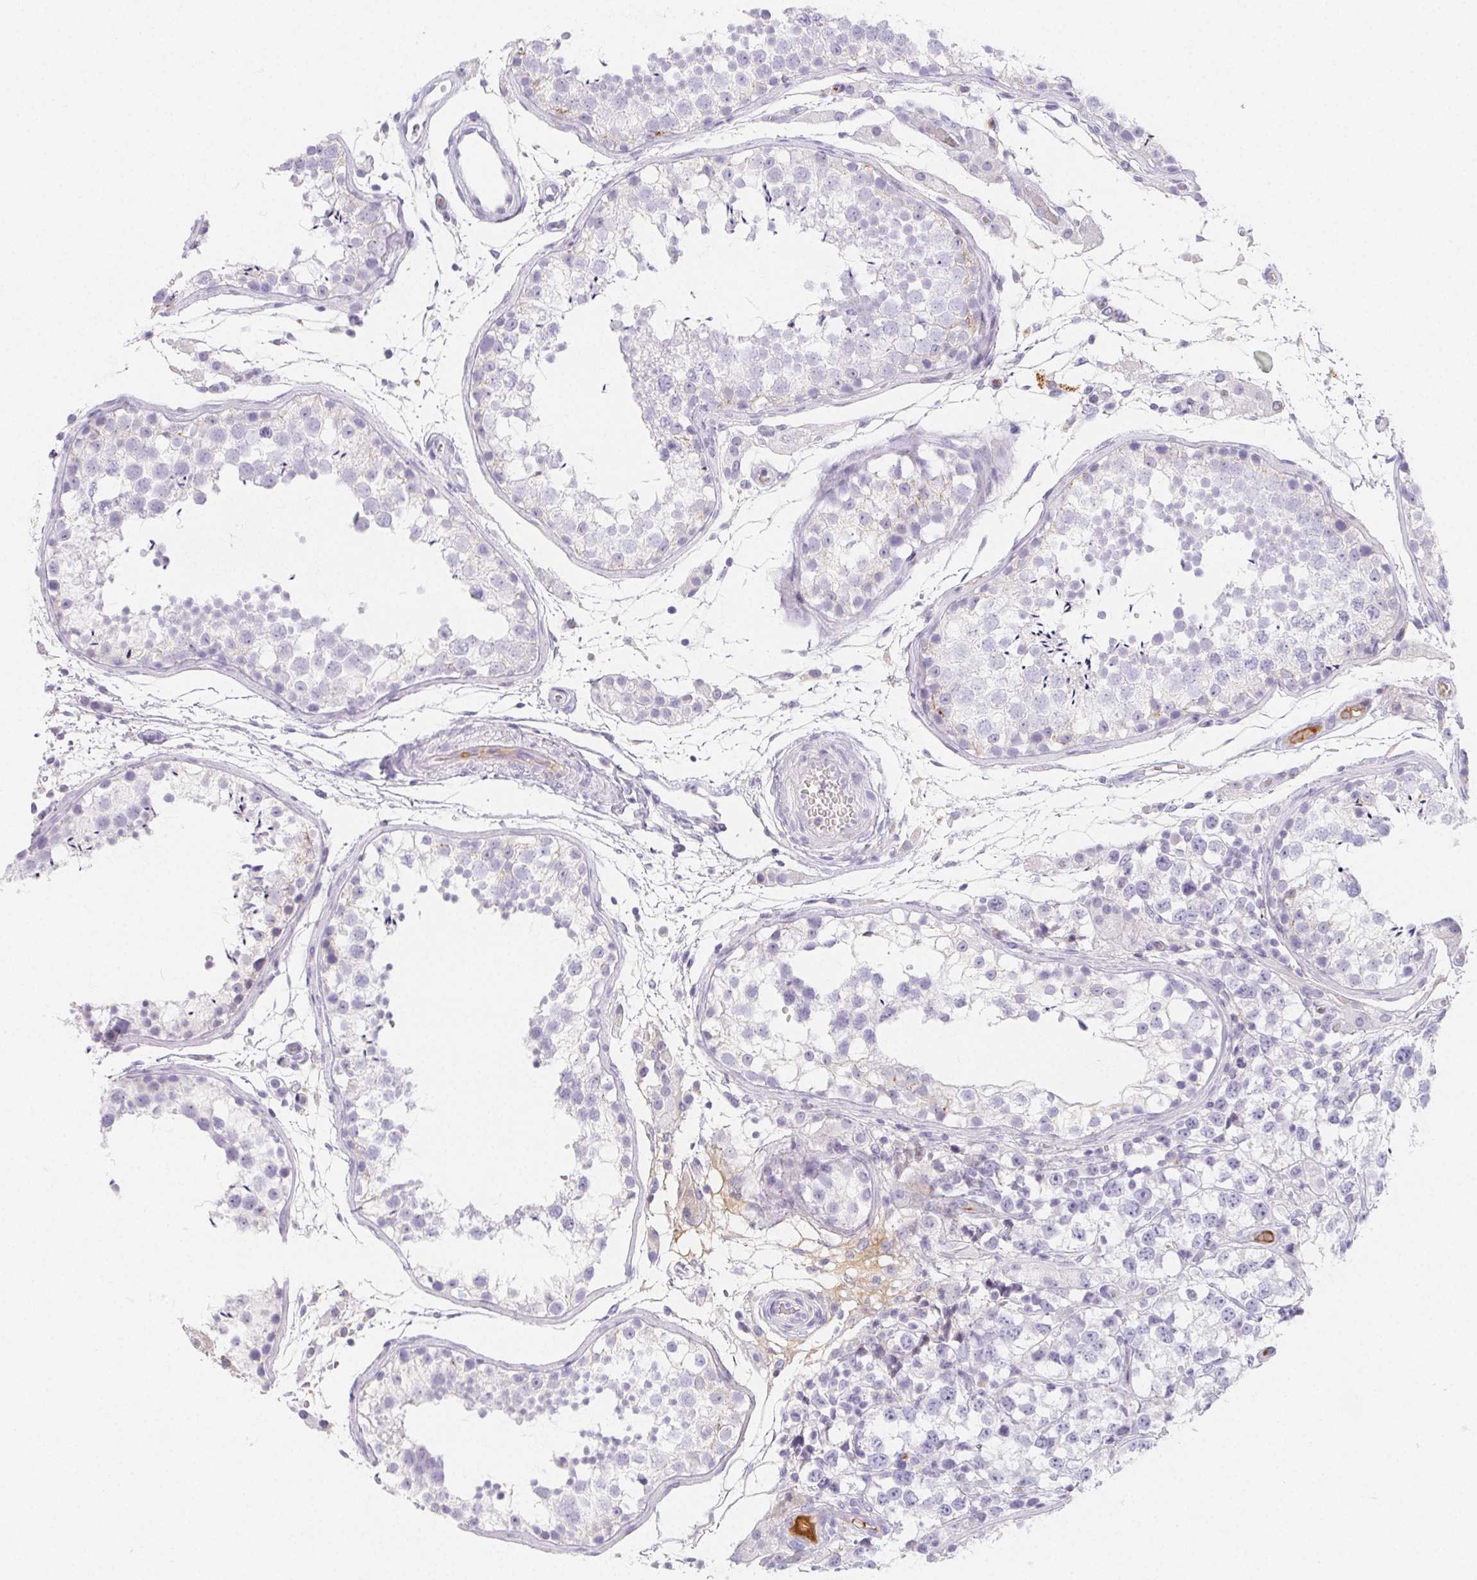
{"staining": {"intensity": "negative", "quantity": "none", "location": "none"}, "tissue": "testis", "cell_type": "Cells in seminiferous ducts", "image_type": "normal", "snomed": [{"axis": "morphology", "description": "Normal tissue, NOS"}, {"axis": "morphology", "description": "Seminoma, NOS"}, {"axis": "topography", "description": "Testis"}], "caption": "The image exhibits no significant expression in cells in seminiferous ducts of testis. (Stains: DAB (3,3'-diaminobenzidine) immunohistochemistry with hematoxylin counter stain, Microscopy: brightfield microscopy at high magnification).", "gene": "ITIH2", "patient": {"sex": "male", "age": 29}}